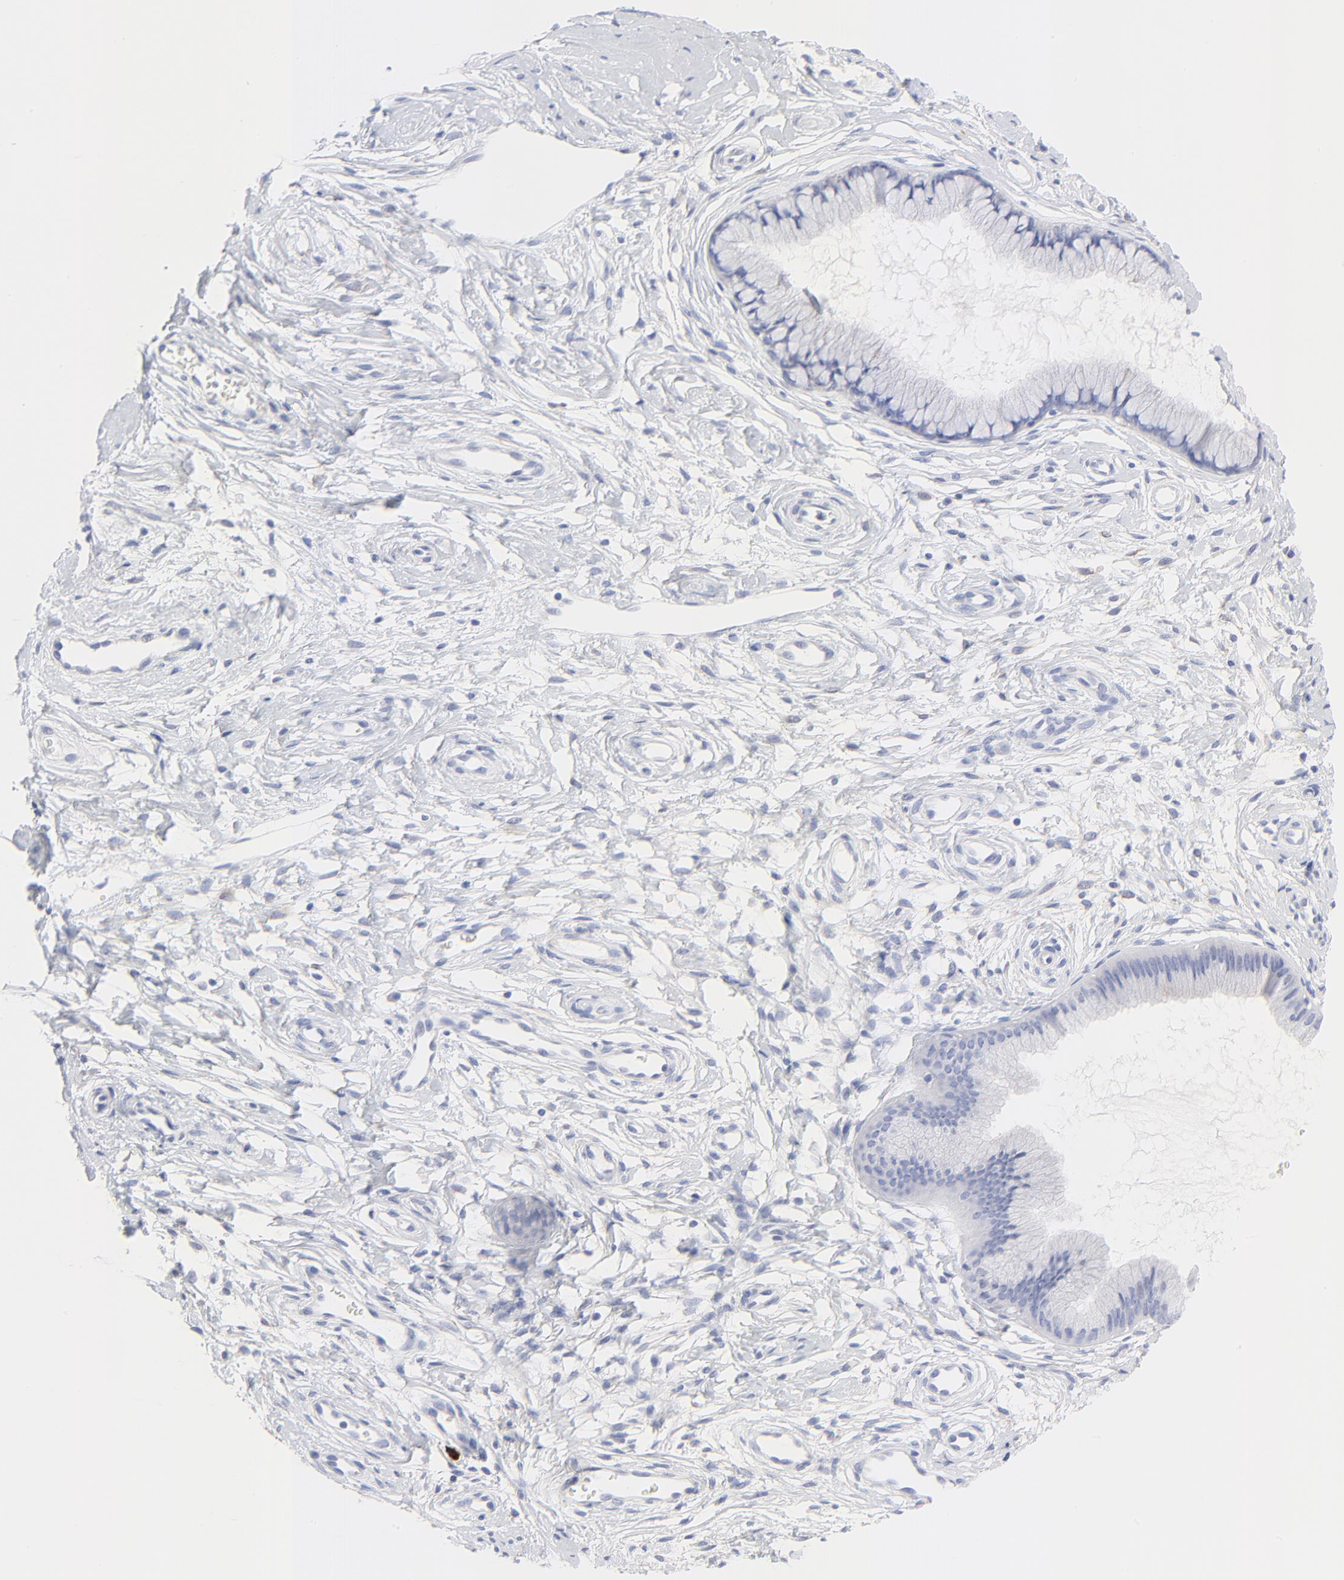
{"staining": {"intensity": "negative", "quantity": "none", "location": "none"}, "tissue": "cervix", "cell_type": "Glandular cells", "image_type": "normal", "snomed": [{"axis": "morphology", "description": "Normal tissue, NOS"}, {"axis": "topography", "description": "Cervix"}], "caption": "Micrograph shows no protein staining in glandular cells of benign cervix.", "gene": "PSD3", "patient": {"sex": "female", "age": 39}}